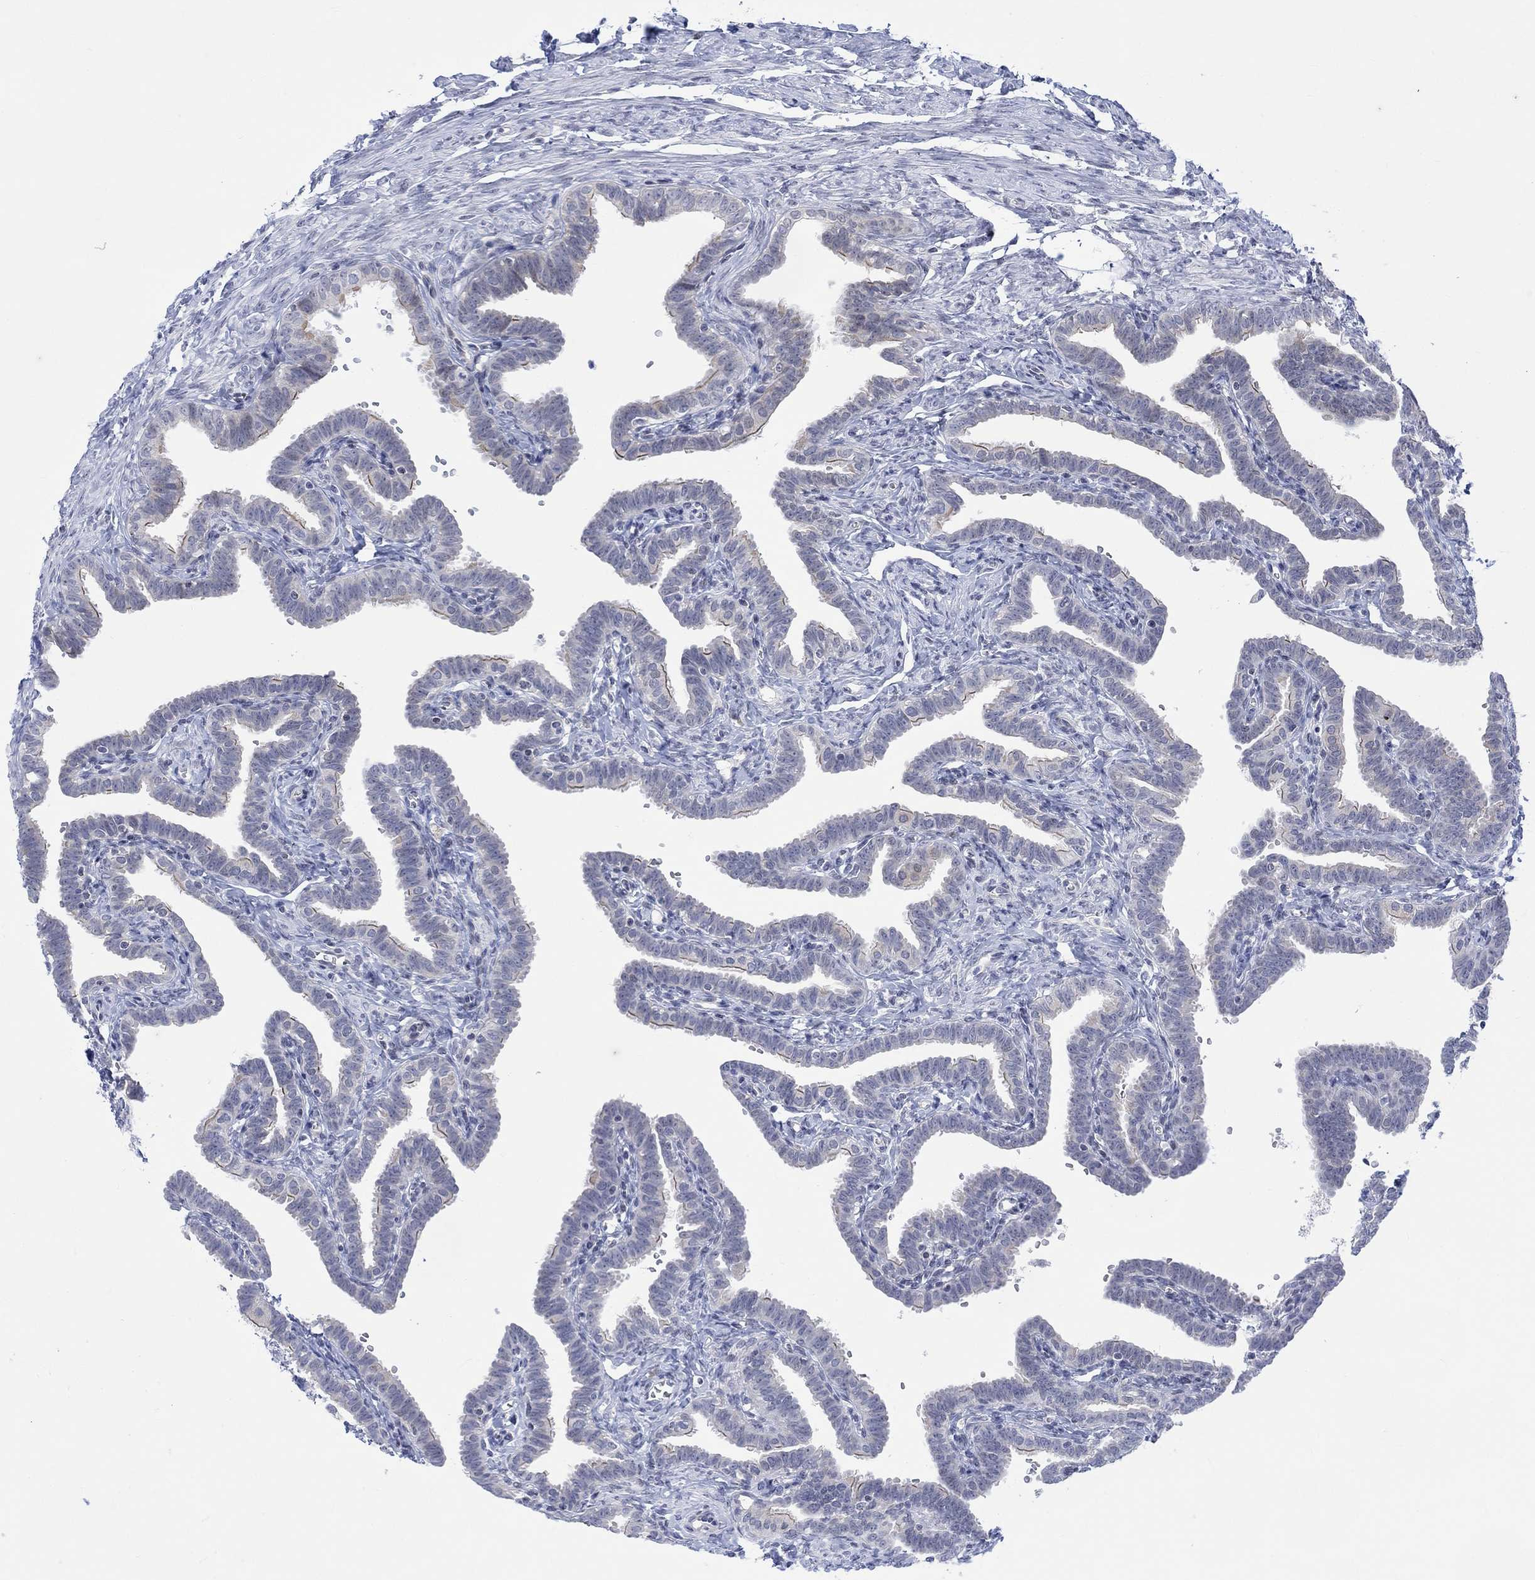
{"staining": {"intensity": "moderate", "quantity": "<25%", "location": "cytoplasmic/membranous"}, "tissue": "fallopian tube", "cell_type": "Glandular cells", "image_type": "normal", "snomed": [{"axis": "morphology", "description": "Normal tissue, NOS"}, {"axis": "topography", "description": "Fallopian tube"}, {"axis": "topography", "description": "Ovary"}], "caption": "Human fallopian tube stained with a brown dye exhibits moderate cytoplasmic/membranous positive expression in about <25% of glandular cells.", "gene": "DCX", "patient": {"sex": "female", "age": 57}}